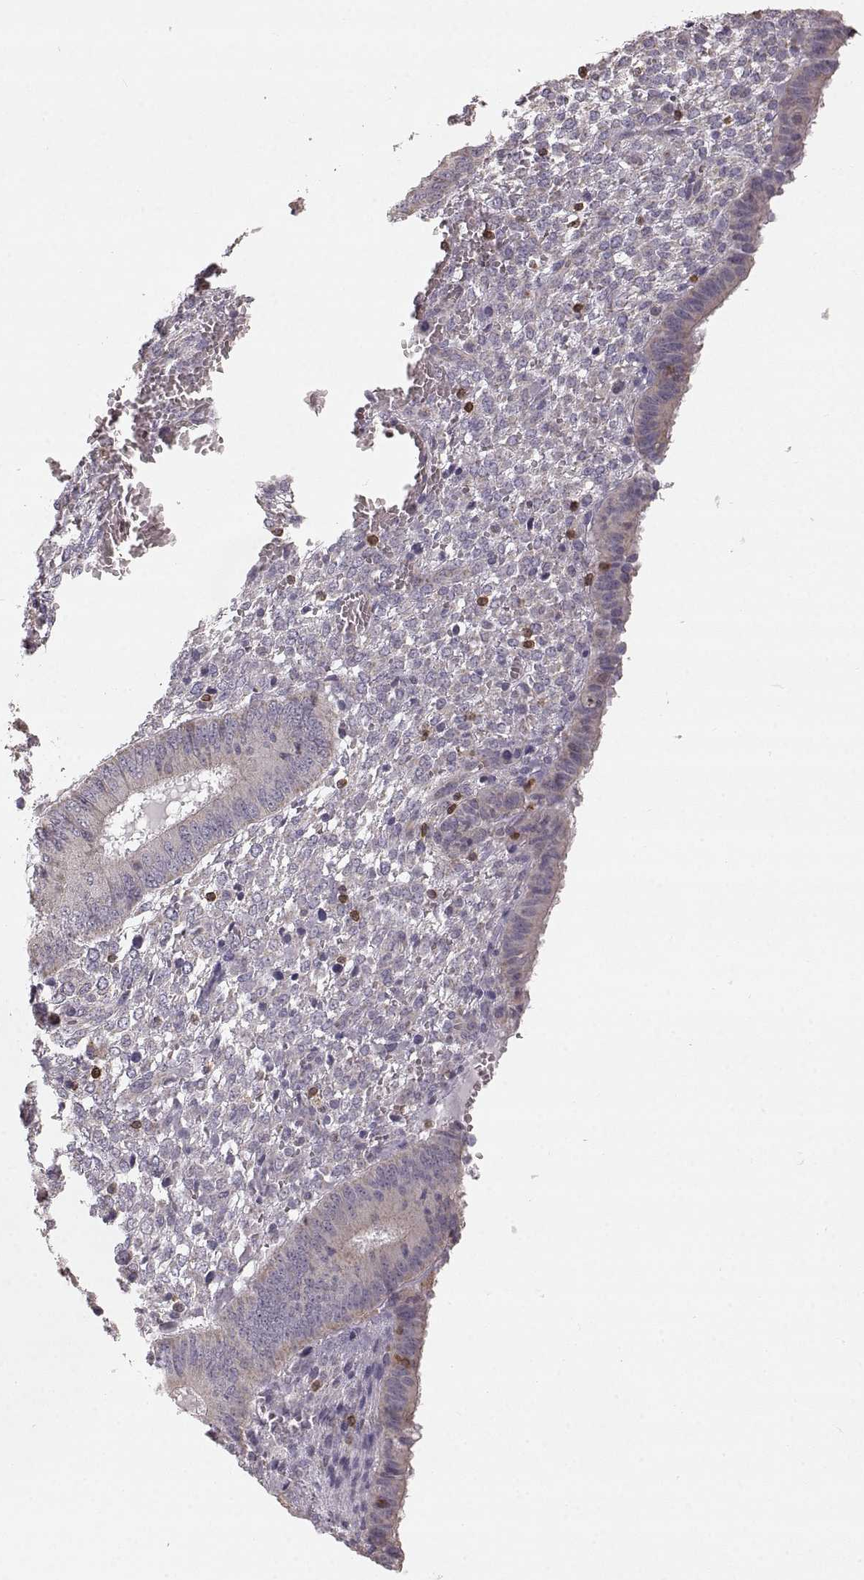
{"staining": {"intensity": "negative", "quantity": "none", "location": "none"}, "tissue": "endometrium", "cell_type": "Cells in endometrial stroma", "image_type": "normal", "snomed": [{"axis": "morphology", "description": "Normal tissue, NOS"}, {"axis": "topography", "description": "Endometrium"}], "caption": "This is an immunohistochemistry (IHC) histopathology image of unremarkable endometrium. There is no staining in cells in endometrial stroma.", "gene": "GRAP2", "patient": {"sex": "female", "age": 42}}